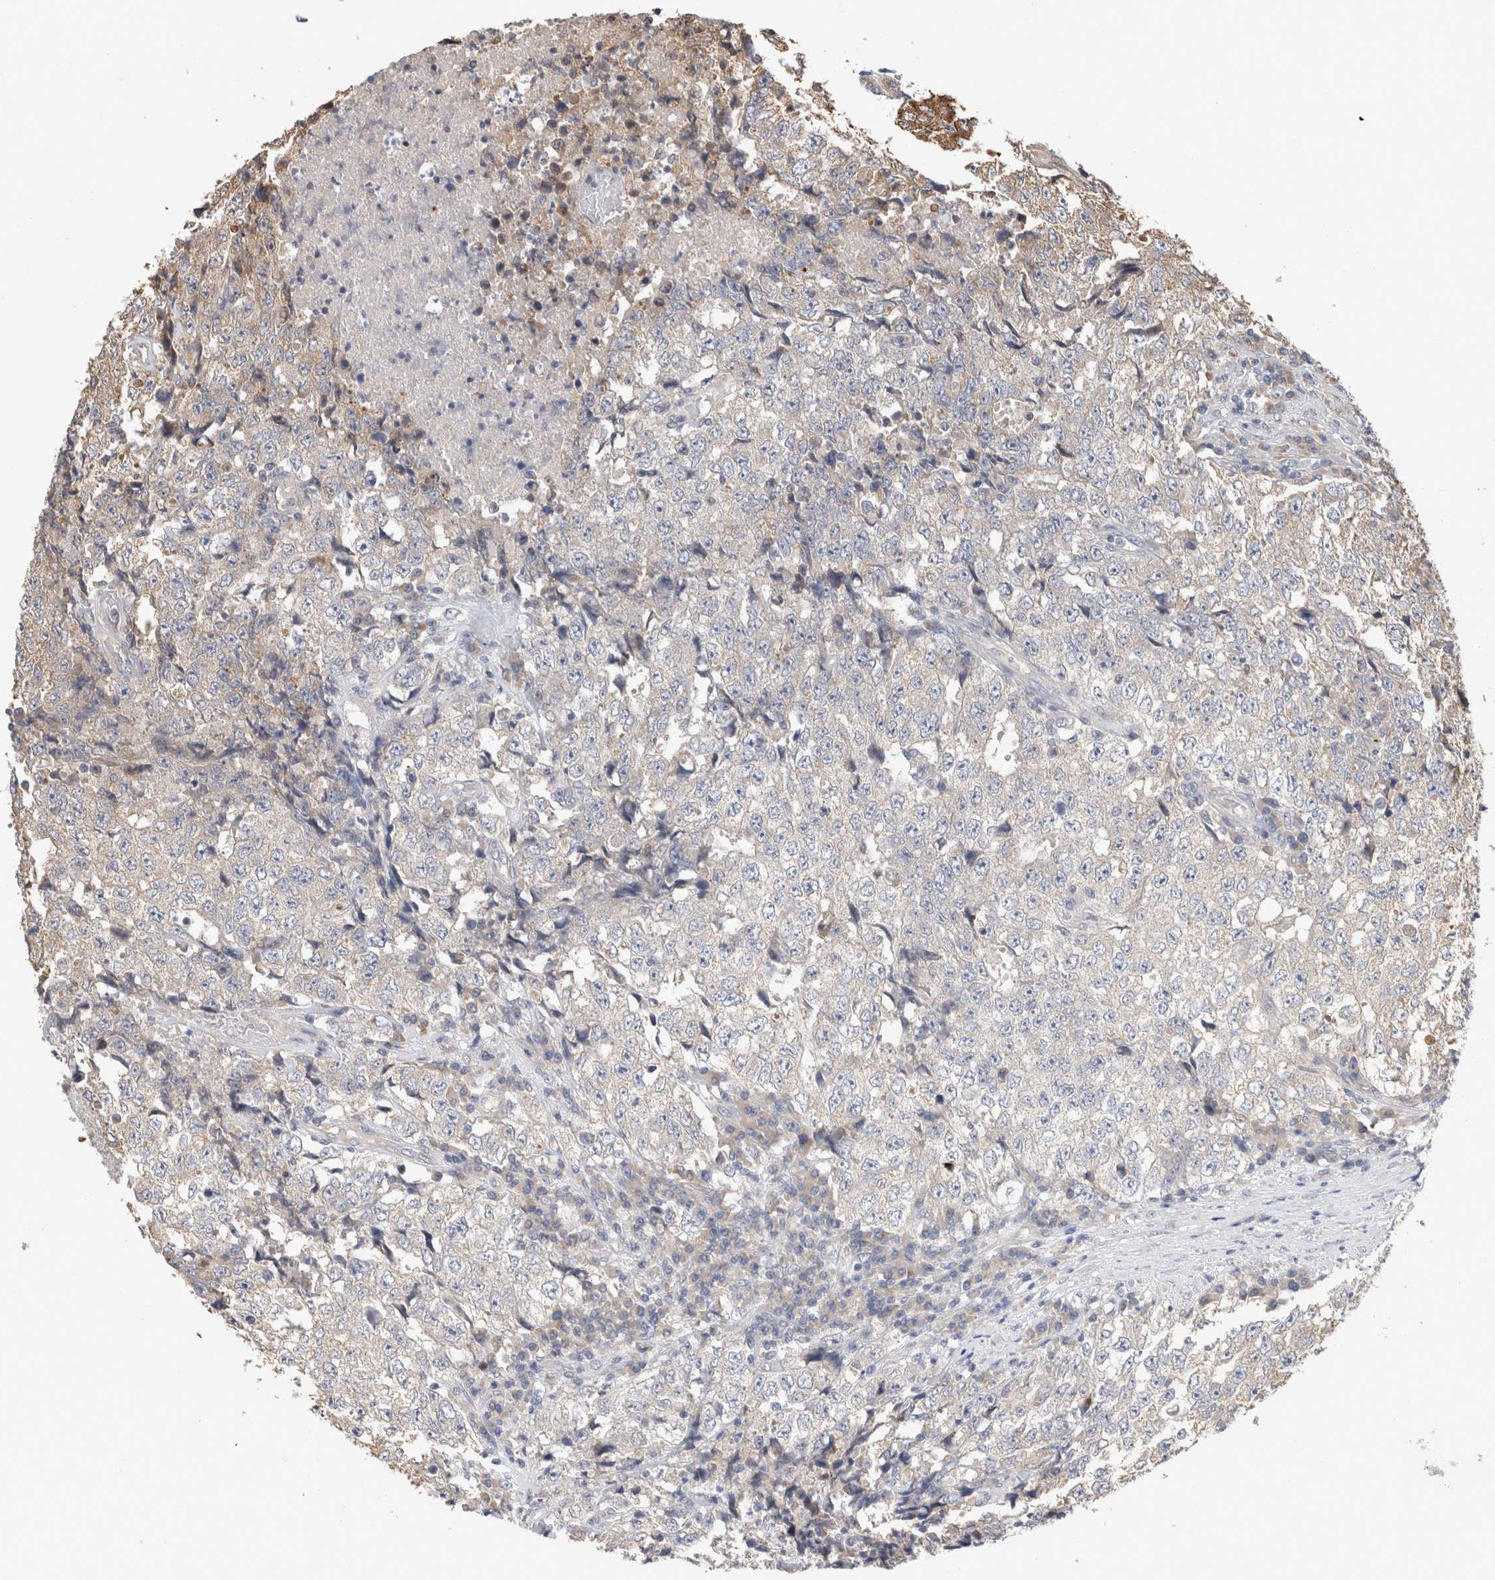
{"staining": {"intensity": "negative", "quantity": "none", "location": "none"}, "tissue": "testis cancer", "cell_type": "Tumor cells", "image_type": "cancer", "snomed": [{"axis": "morphology", "description": "Necrosis, NOS"}, {"axis": "morphology", "description": "Carcinoma, Embryonal, NOS"}, {"axis": "topography", "description": "Testis"}], "caption": "An immunohistochemistry photomicrograph of embryonal carcinoma (testis) is shown. There is no staining in tumor cells of embryonal carcinoma (testis). (Brightfield microscopy of DAB (3,3'-diaminobenzidine) immunohistochemistry at high magnification).", "gene": "PCDHB15", "patient": {"sex": "male", "age": 19}}